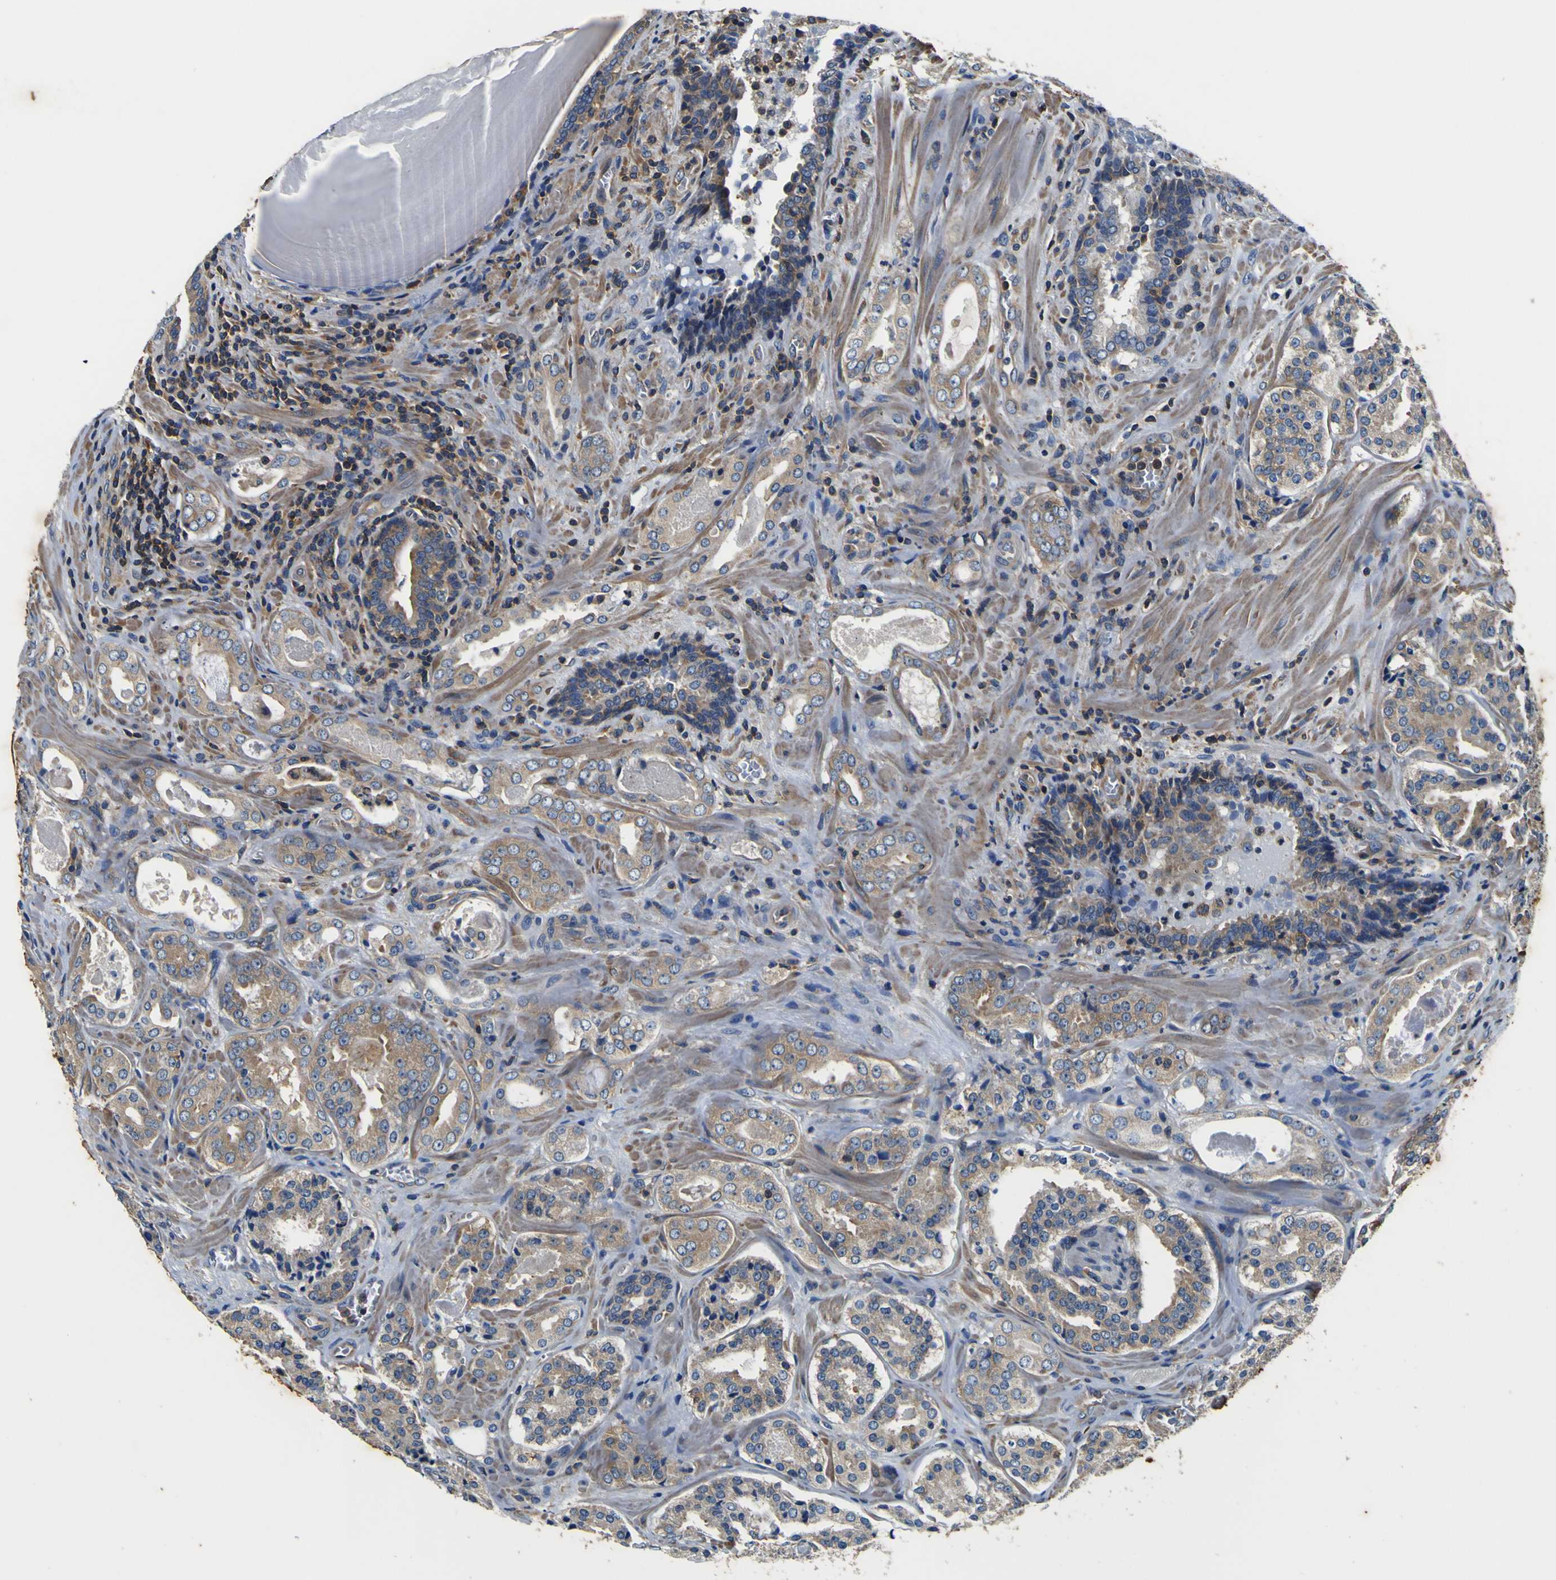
{"staining": {"intensity": "weak", "quantity": ">75%", "location": "cytoplasmic/membranous"}, "tissue": "prostate cancer", "cell_type": "Tumor cells", "image_type": "cancer", "snomed": [{"axis": "morphology", "description": "Adenocarcinoma, High grade"}, {"axis": "topography", "description": "Prostate"}], "caption": "Approximately >75% of tumor cells in human prostate cancer exhibit weak cytoplasmic/membranous protein positivity as visualized by brown immunohistochemical staining.", "gene": "CNR2", "patient": {"sex": "male", "age": 60}}